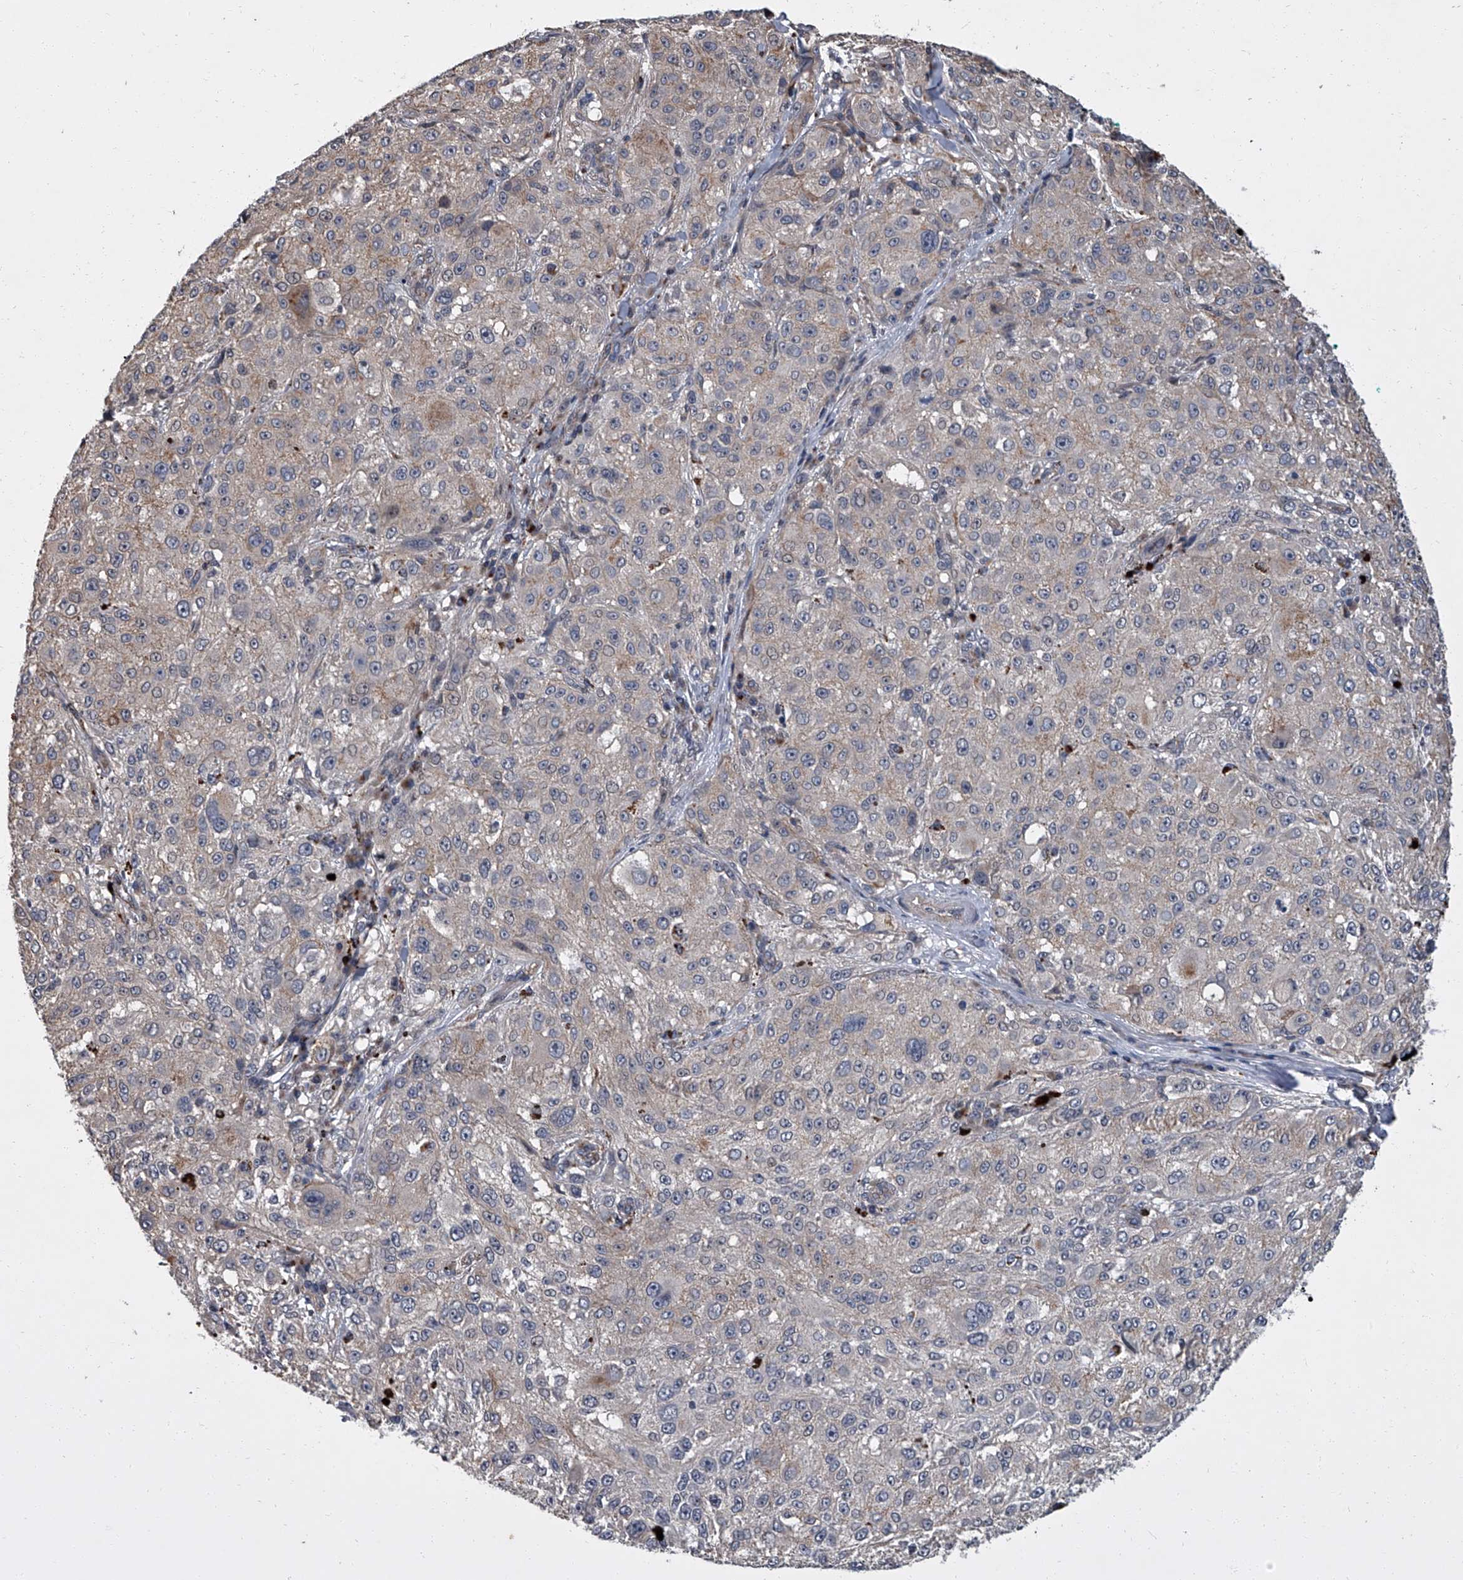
{"staining": {"intensity": "weak", "quantity": "<25%", "location": "cytoplasmic/membranous"}, "tissue": "melanoma", "cell_type": "Tumor cells", "image_type": "cancer", "snomed": [{"axis": "morphology", "description": "Necrosis, NOS"}, {"axis": "morphology", "description": "Malignant melanoma, NOS"}, {"axis": "topography", "description": "Skin"}], "caption": "A high-resolution image shows immunohistochemistry (IHC) staining of malignant melanoma, which exhibits no significant staining in tumor cells.", "gene": "SIRT4", "patient": {"sex": "female", "age": 87}}